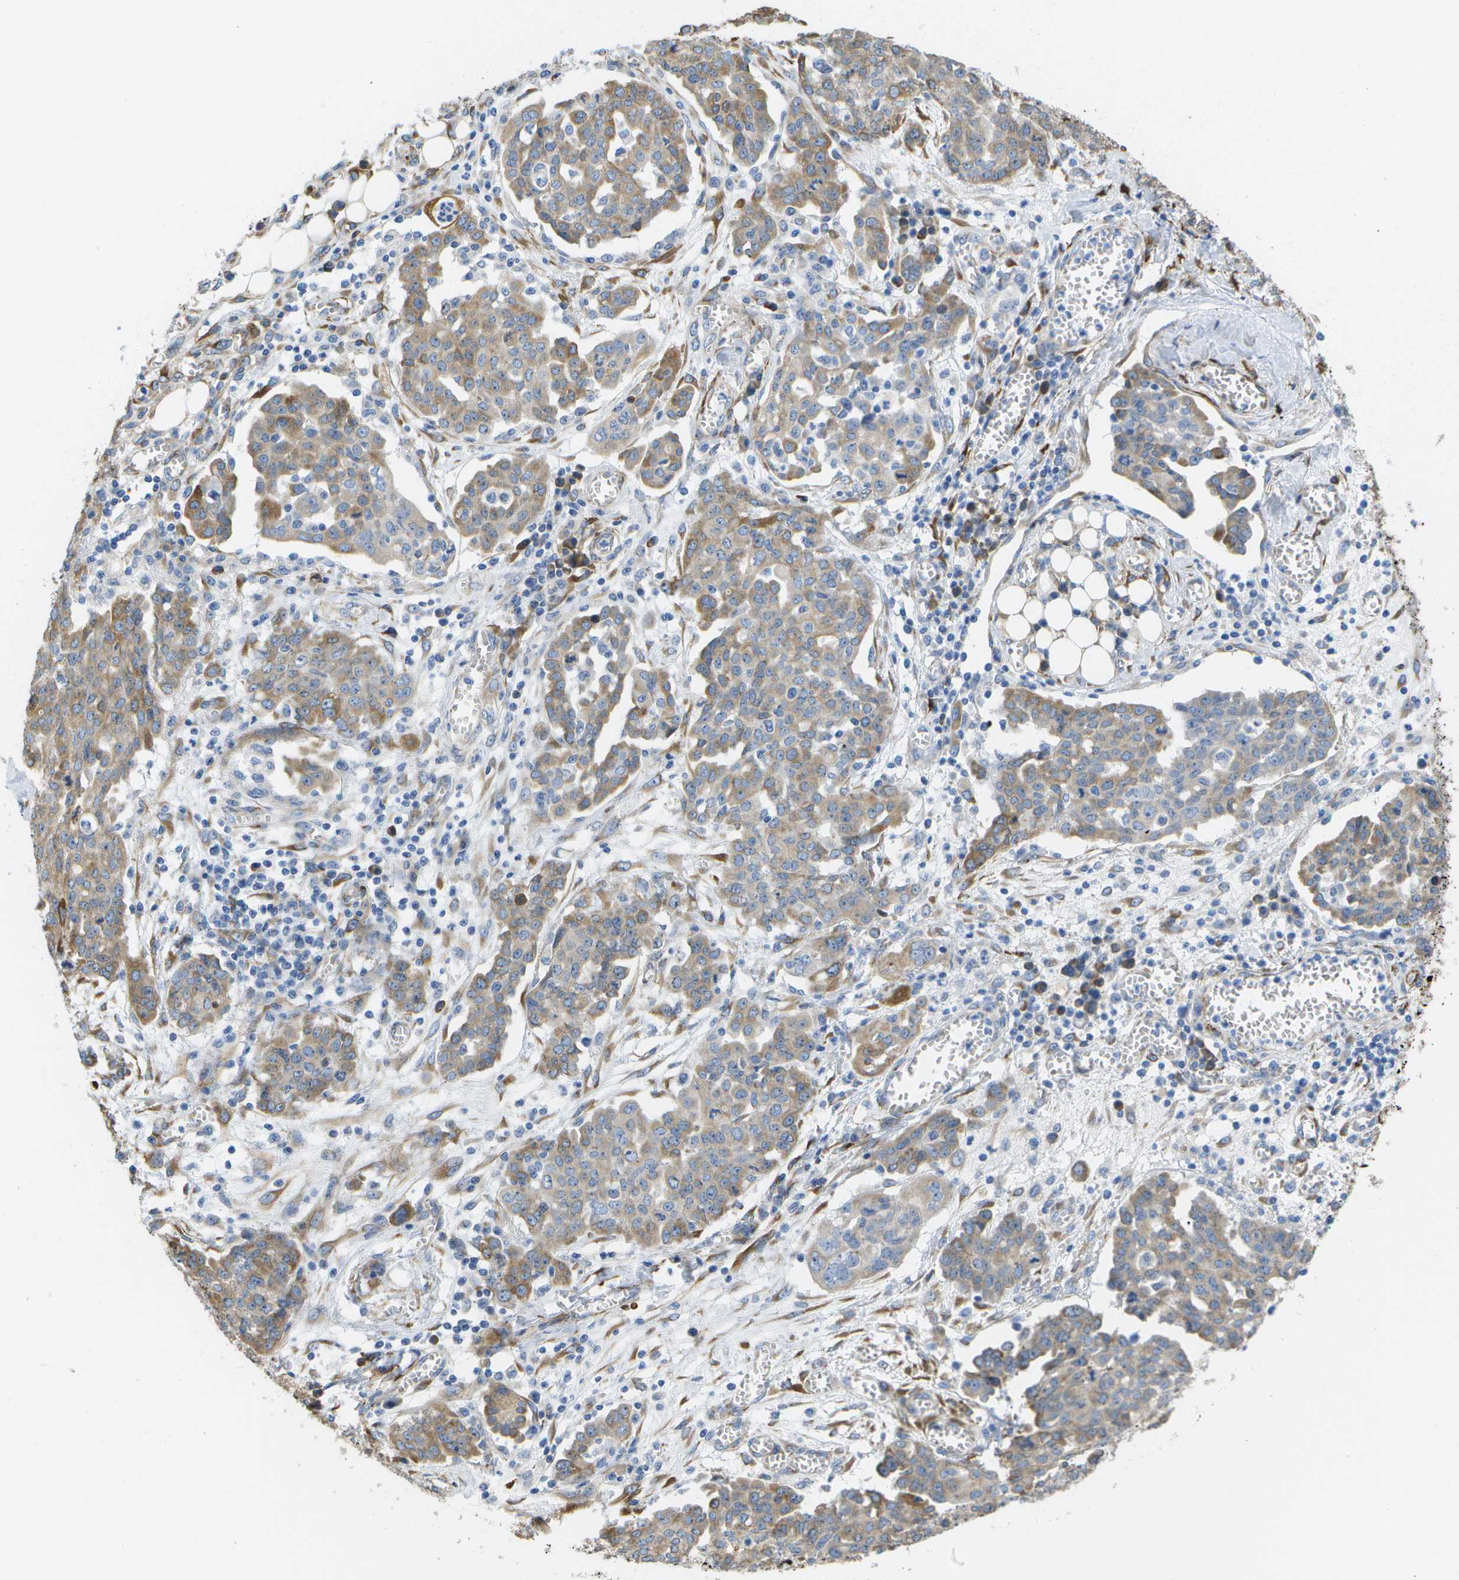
{"staining": {"intensity": "moderate", "quantity": ">75%", "location": "cytoplasmic/membranous"}, "tissue": "ovarian cancer", "cell_type": "Tumor cells", "image_type": "cancer", "snomed": [{"axis": "morphology", "description": "Cystadenocarcinoma, serous, NOS"}, {"axis": "topography", "description": "Soft tissue"}, {"axis": "topography", "description": "Ovary"}], "caption": "Human ovarian cancer (serous cystadenocarcinoma) stained with a protein marker reveals moderate staining in tumor cells.", "gene": "ZDHHC17", "patient": {"sex": "female", "age": 57}}